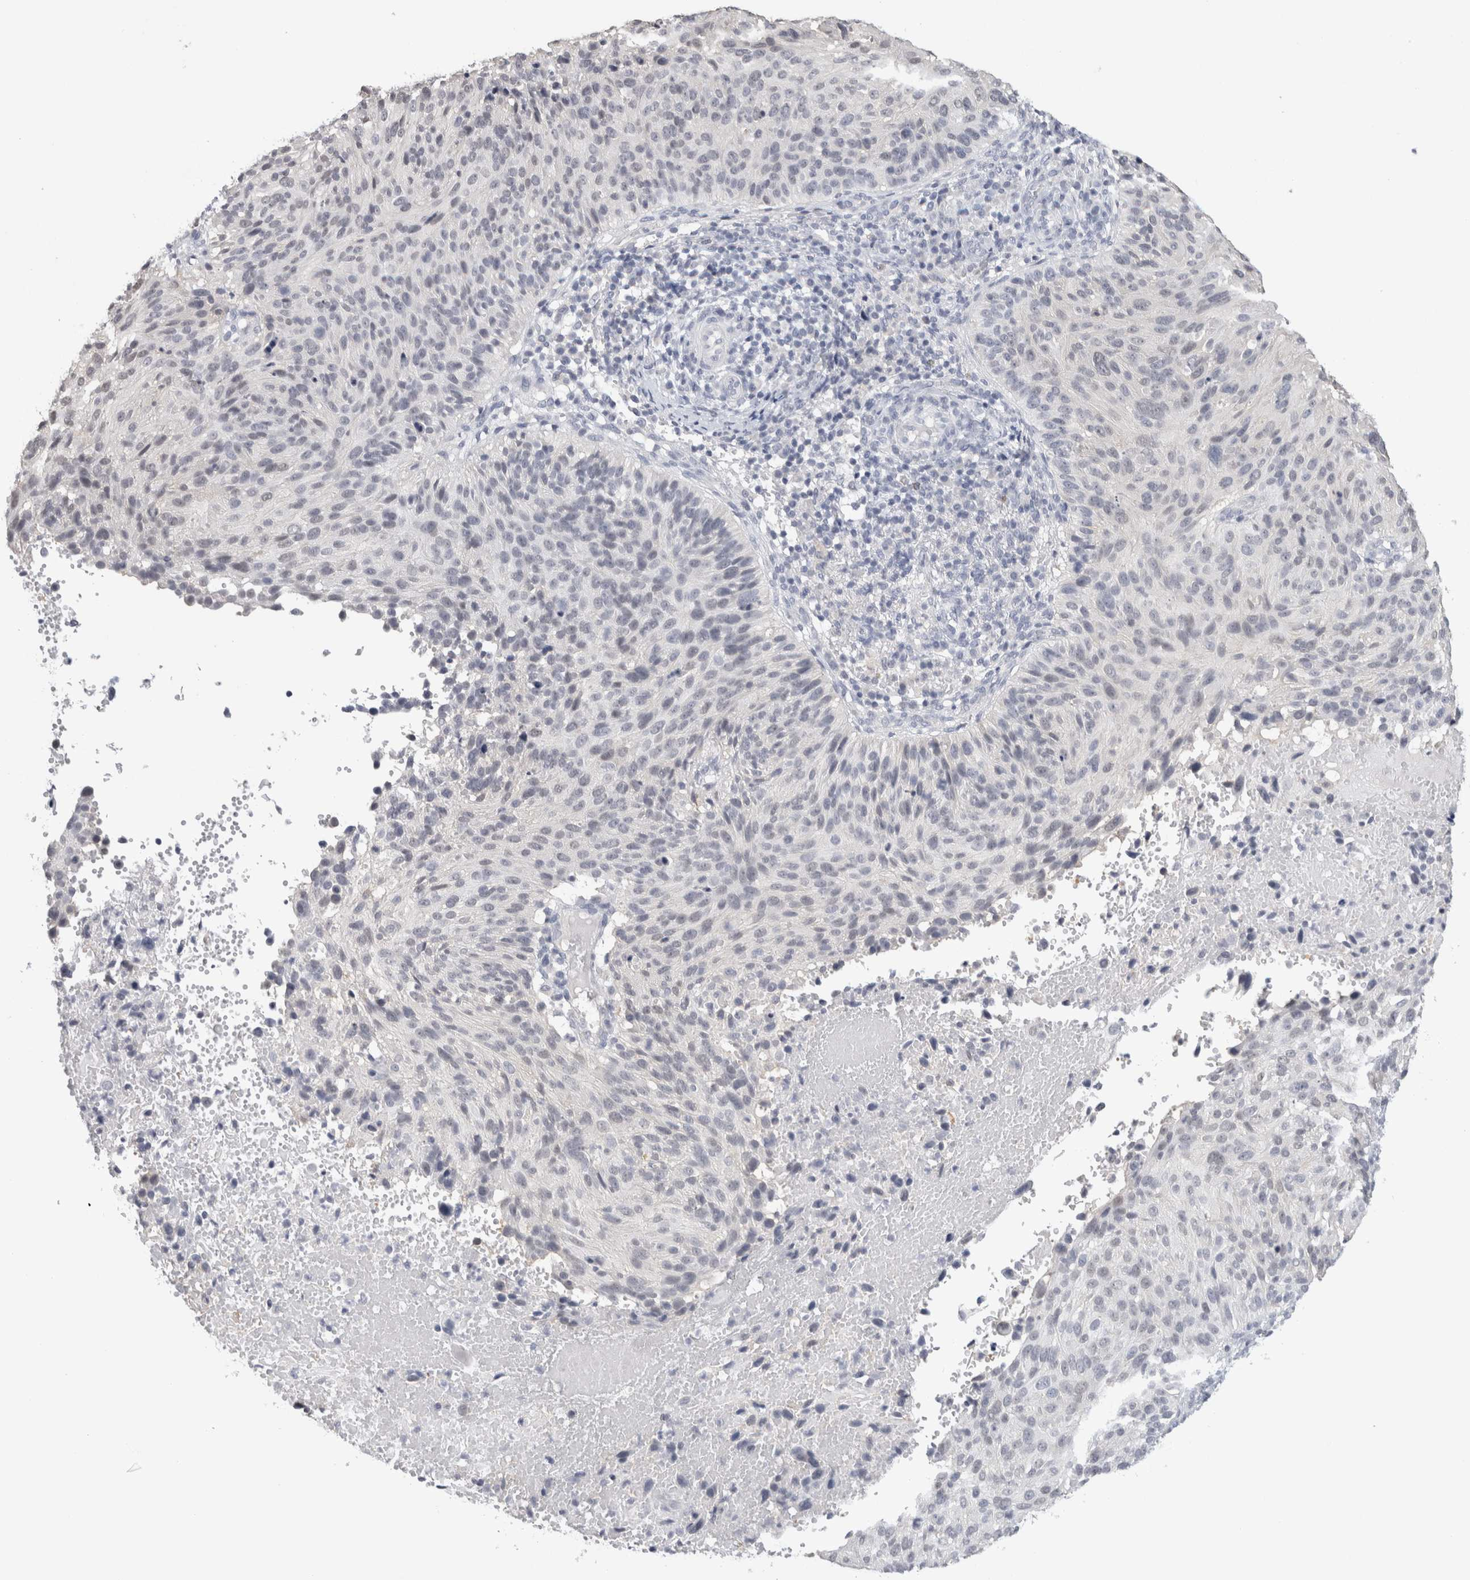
{"staining": {"intensity": "negative", "quantity": "none", "location": "none"}, "tissue": "cervical cancer", "cell_type": "Tumor cells", "image_type": "cancer", "snomed": [{"axis": "morphology", "description": "Squamous cell carcinoma, NOS"}, {"axis": "topography", "description": "Cervix"}], "caption": "Immunohistochemical staining of cervical cancer displays no significant staining in tumor cells. Brightfield microscopy of immunohistochemistry (IHC) stained with DAB (3,3'-diaminobenzidine) (brown) and hematoxylin (blue), captured at high magnification.", "gene": "TONSL", "patient": {"sex": "female", "age": 74}}